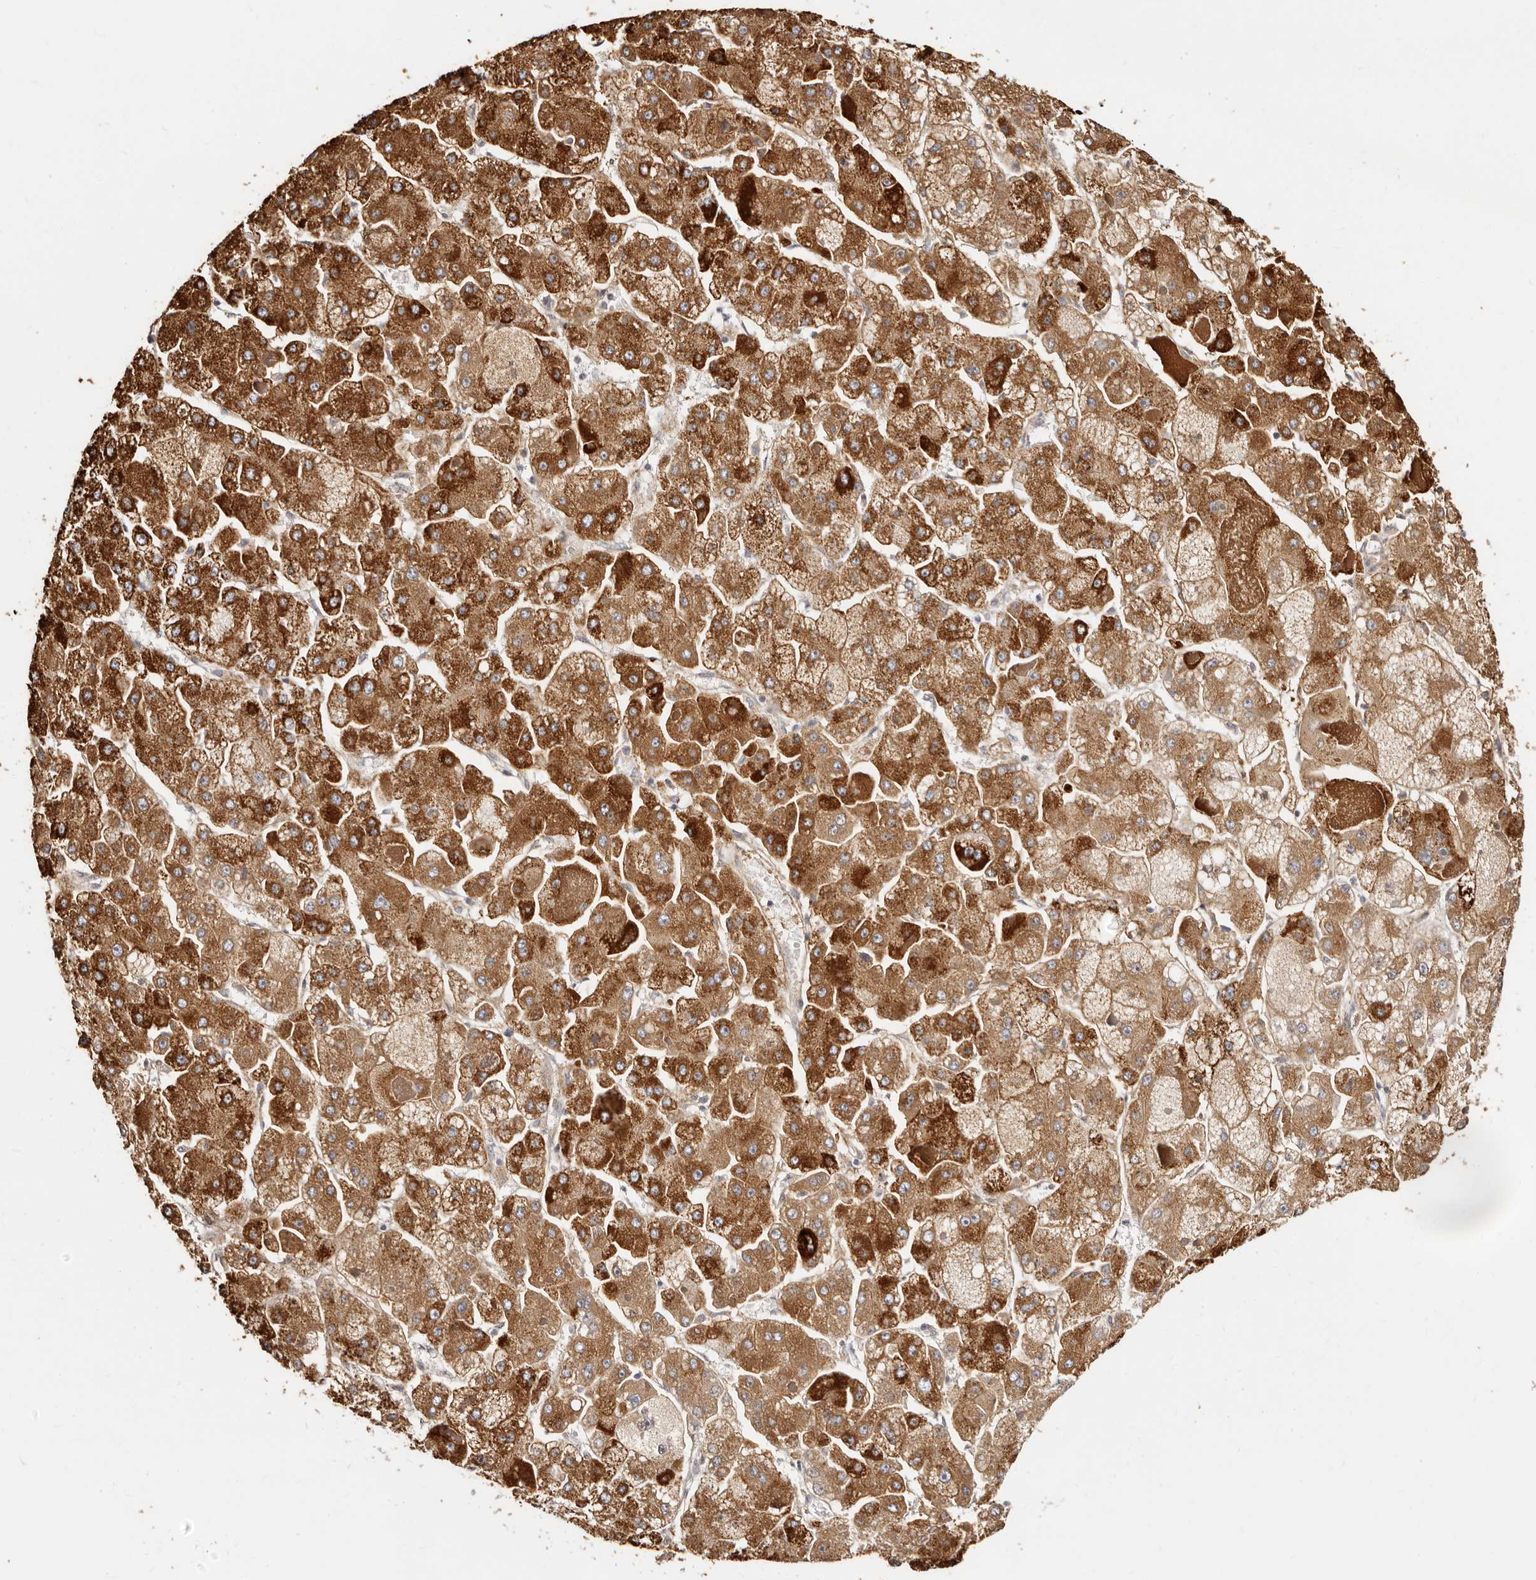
{"staining": {"intensity": "strong", "quantity": ">75%", "location": "cytoplasmic/membranous"}, "tissue": "liver cancer", "cell_type": "Tumor cells", "image_type": "cancer", "snomed": [{"axis": "morphology", "description": "Carcinoma, Hepatocellular, NOS"}, {"axis": "topography", "description": "Liver"}], "caption": "DAB (3,3'-diaminobenzidine) immunohistochemical staining of human liver cancer displays strong cytoplasmic/membranous protein staining in about >75% of tumor cells. The protein of interest is shown in brown color, while the nuclei are stained blue.", "gene": "LCORL", "patient": {"sex": "female", "age": 73}}